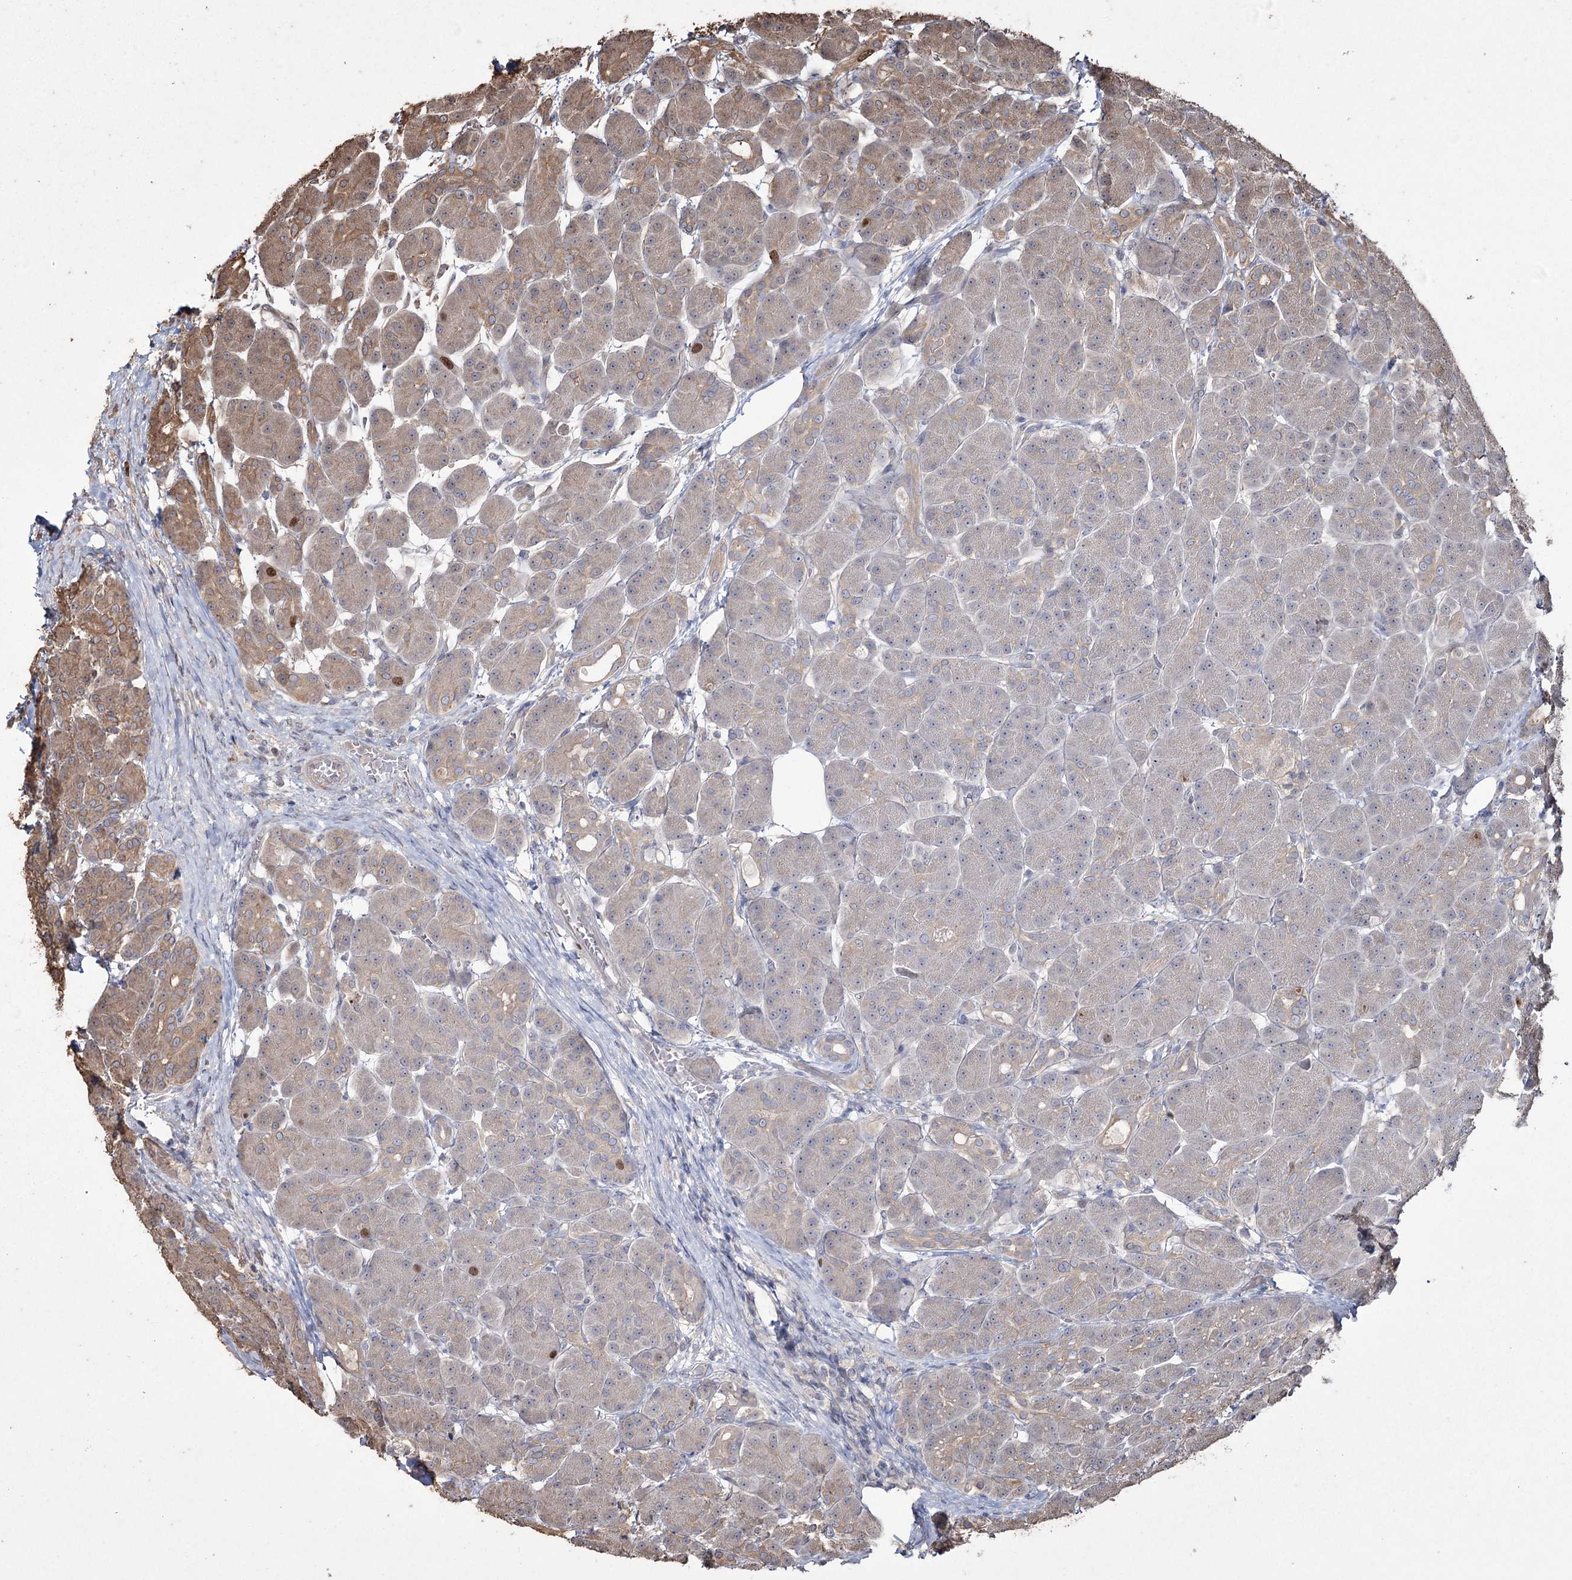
{"staining": {"intensity": "moderate", "quantity": "<25%", "location": "cytoplasmic/membranous"}, "tissue": "pancreas", "cell_type": "Exocrine glandular cells", "image_type": "normal", "snomed": [{"axis": "morphology", "description": "Normal tissue, NOS"}, {"axis": "topography", "description": "Pancreas"}], "caption": "Protein positivity by immunohistochemistry shows moderate cytoplasmic/membranous positivity in approximately <25% of exocrine glandular cells in benign pancreas.", "gene": "PRC1", "patient": {"sex": "male", "age": 63}}